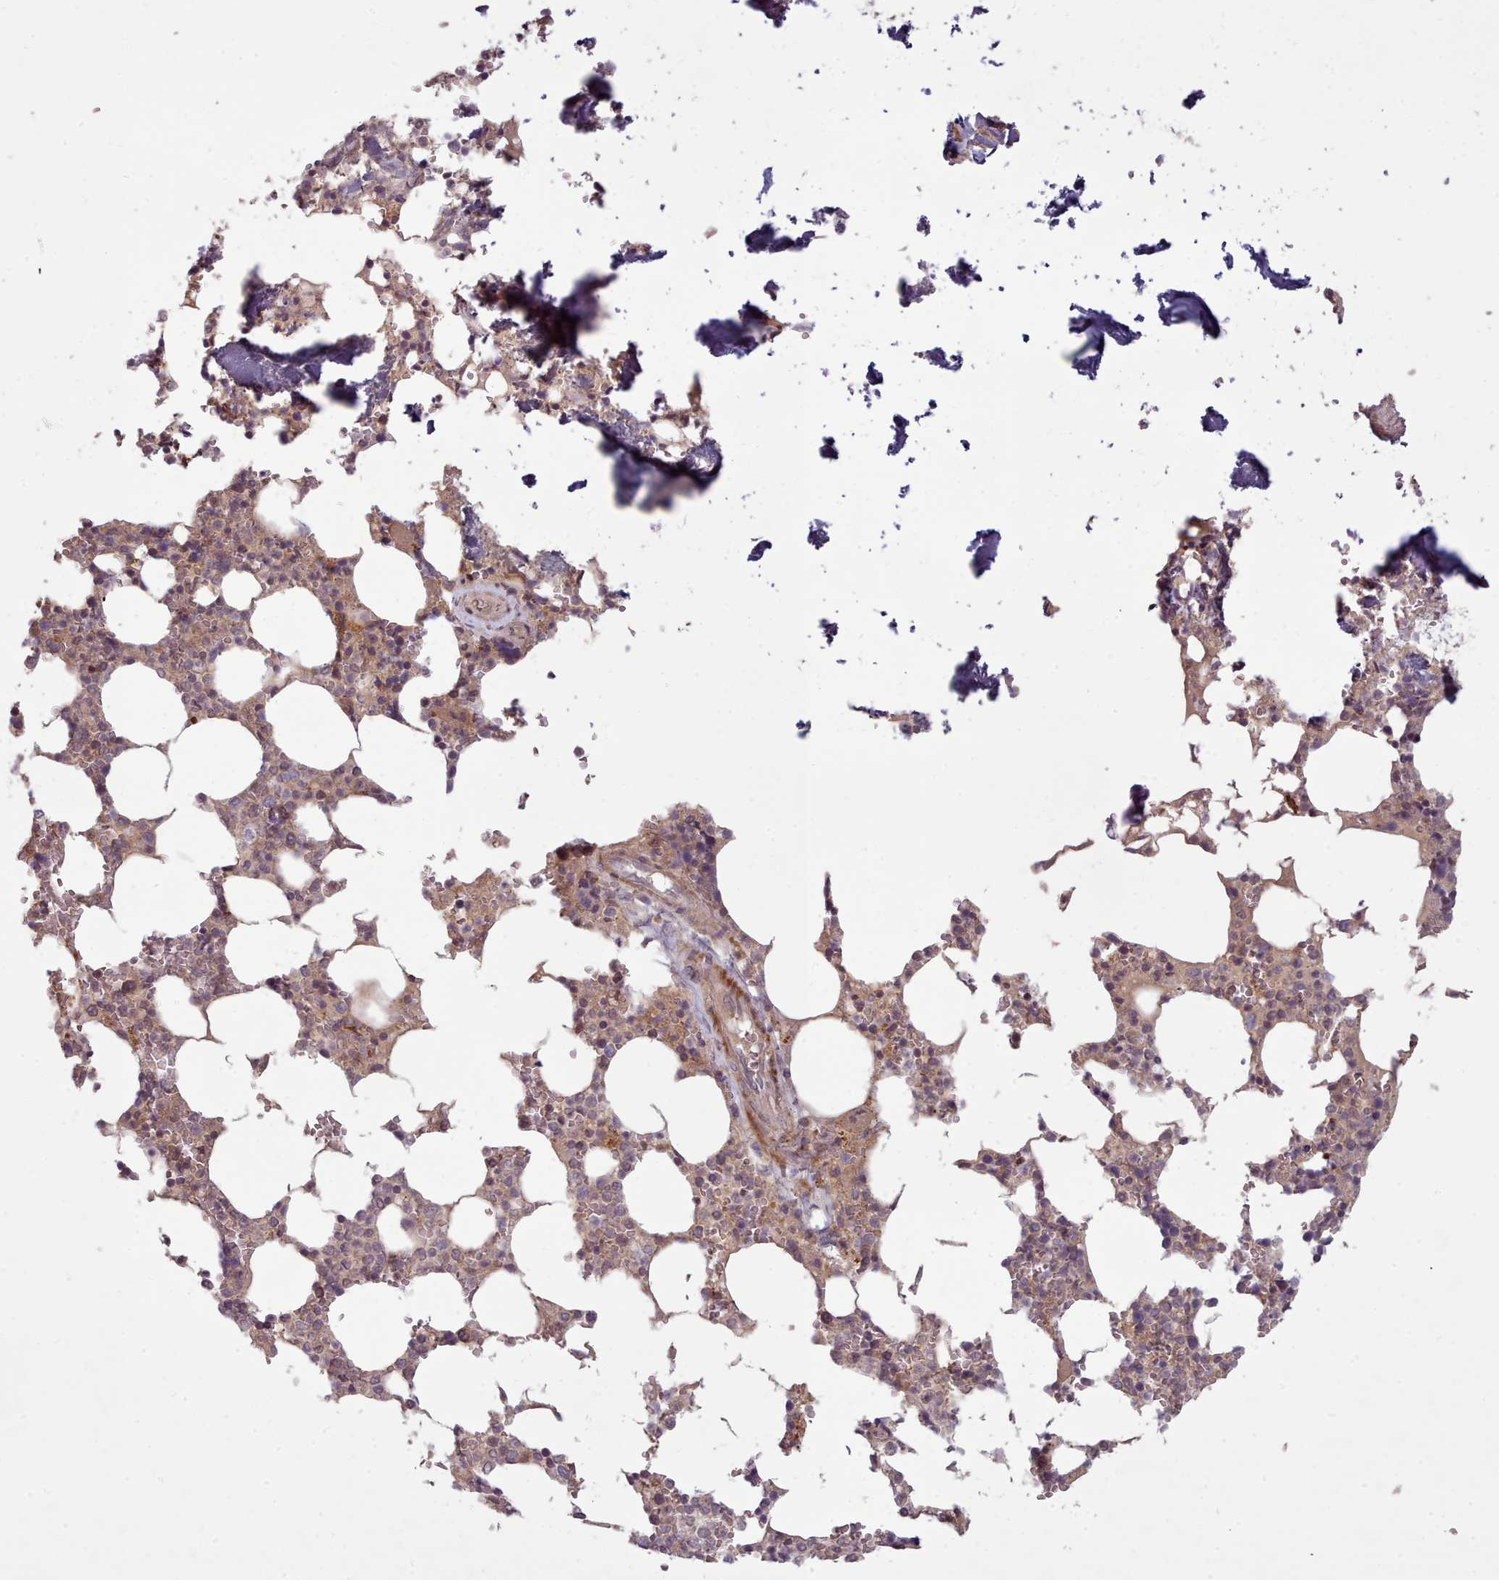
{"staining": {"intensity": "moderate", "quantity": "<25%", "location": "cytoplasmic/membranous,nuclear"}, "tissue": "bone marrow", "cell_type": "Hematopoietic cells", "image_type": "normal", "snomed": [{"axis": "morphology", "description": "Normal tissue, NOS"}, {"axis": "topography", "description": "Bone marrow"}], "caption": "Bone marrow stained with IHC shows moderate cytoplasmic/membranous,nuclear positivity in approximately <25% of hematopoietic cells.", "gene": "CDC6", "patient": {"sex": "male", "age": 64}}